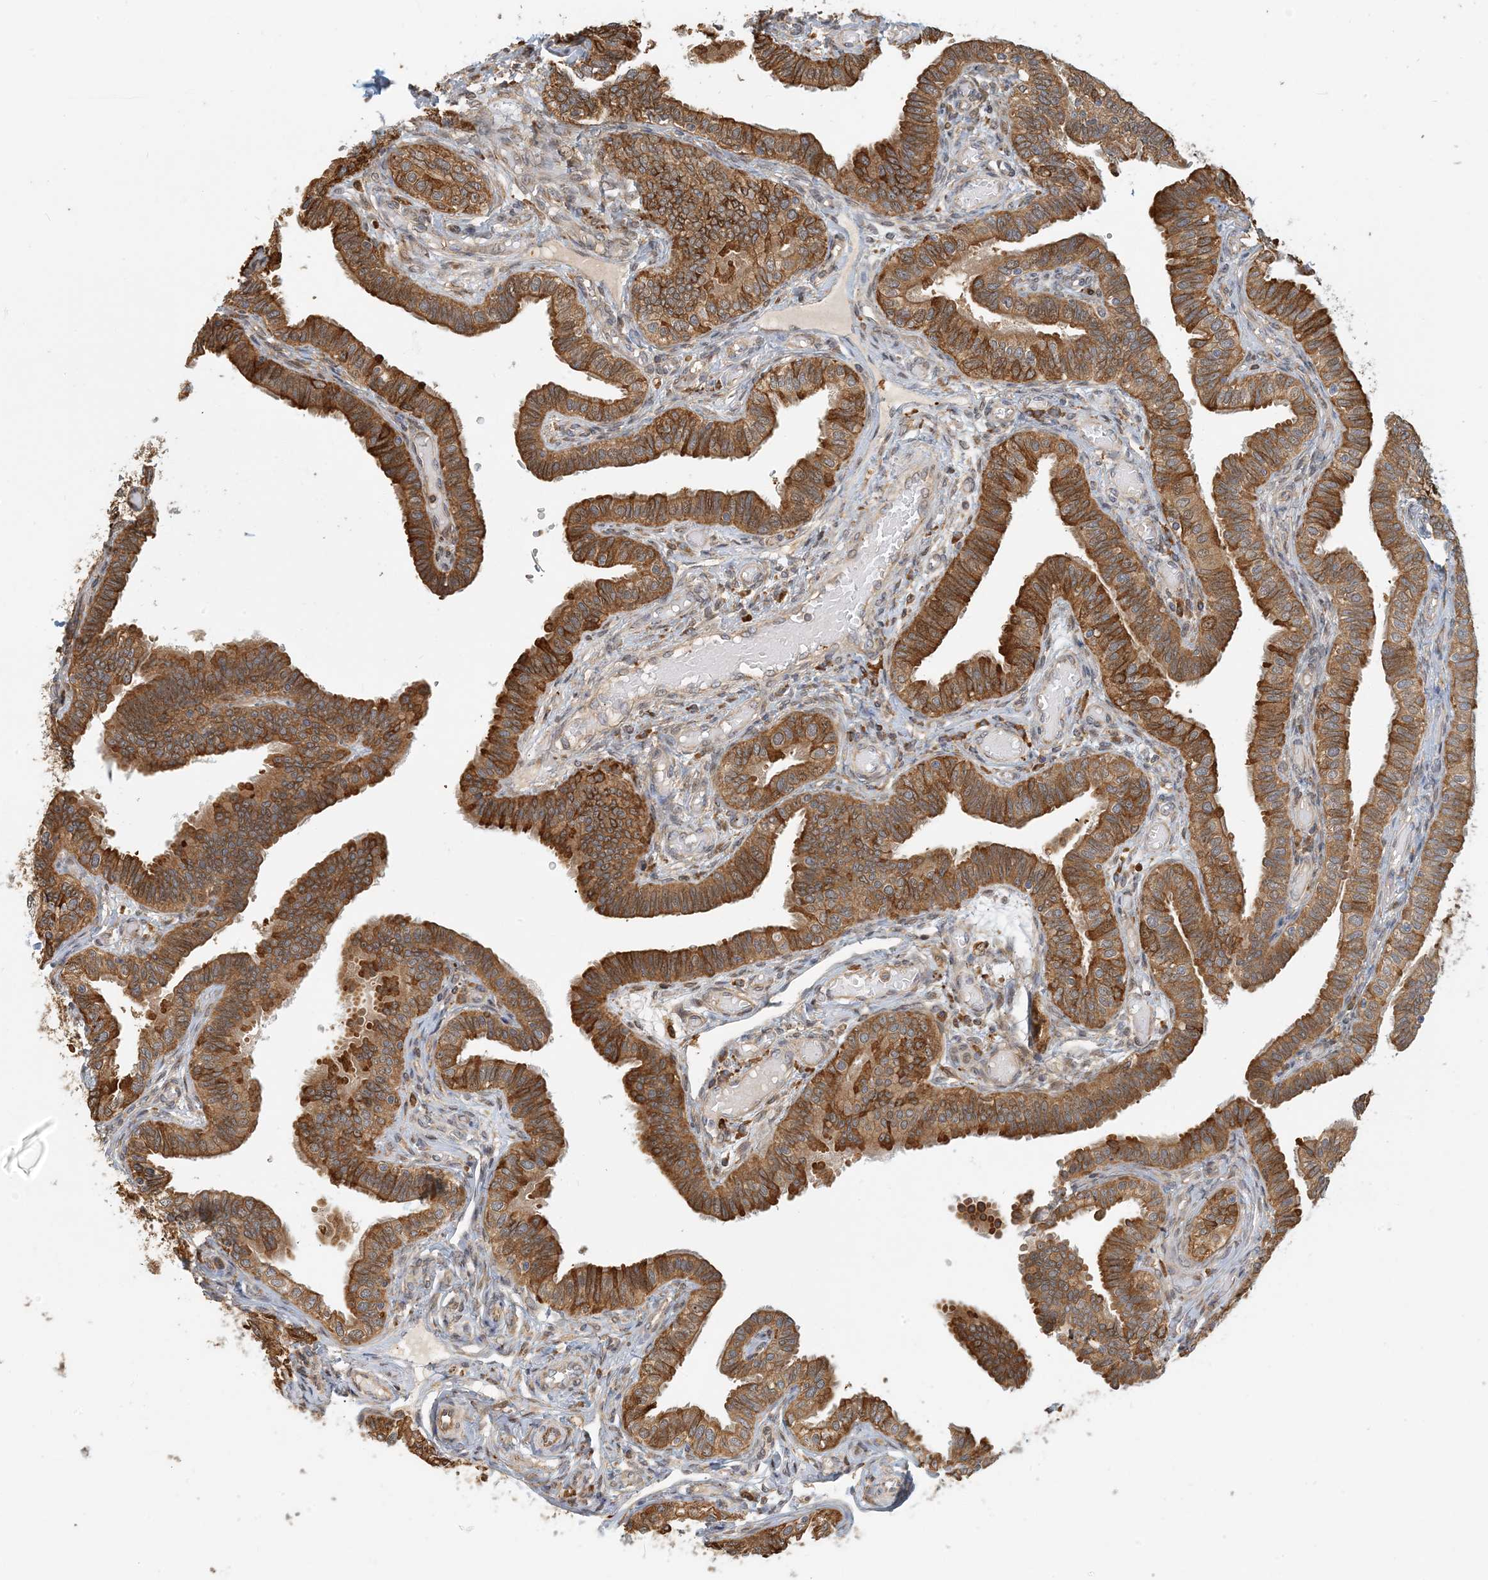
{"staining": {"intensity": "strong", "quantity": ">75%", "location": "cytoplasmic/membranous"}, "tissue": "fallopian tube", "cell_type": "Glandular cells", "image_type": "normal", "snomed": [{"axis": "morphology", "description": "Normal tissue, NOS"}, {"axis": "topography", "description": "Fallopian tube"}], "caption": "Fallopian tube stained for a protein displays strong cytoplasmic/membranous positivity in glandular cells. (DAB (3,3'-diaminobenzidine) = brown stain, brightfield microscopy at high magnification).", "gene": "HNMT", "patient": {"sex": "female", "age": 39}}